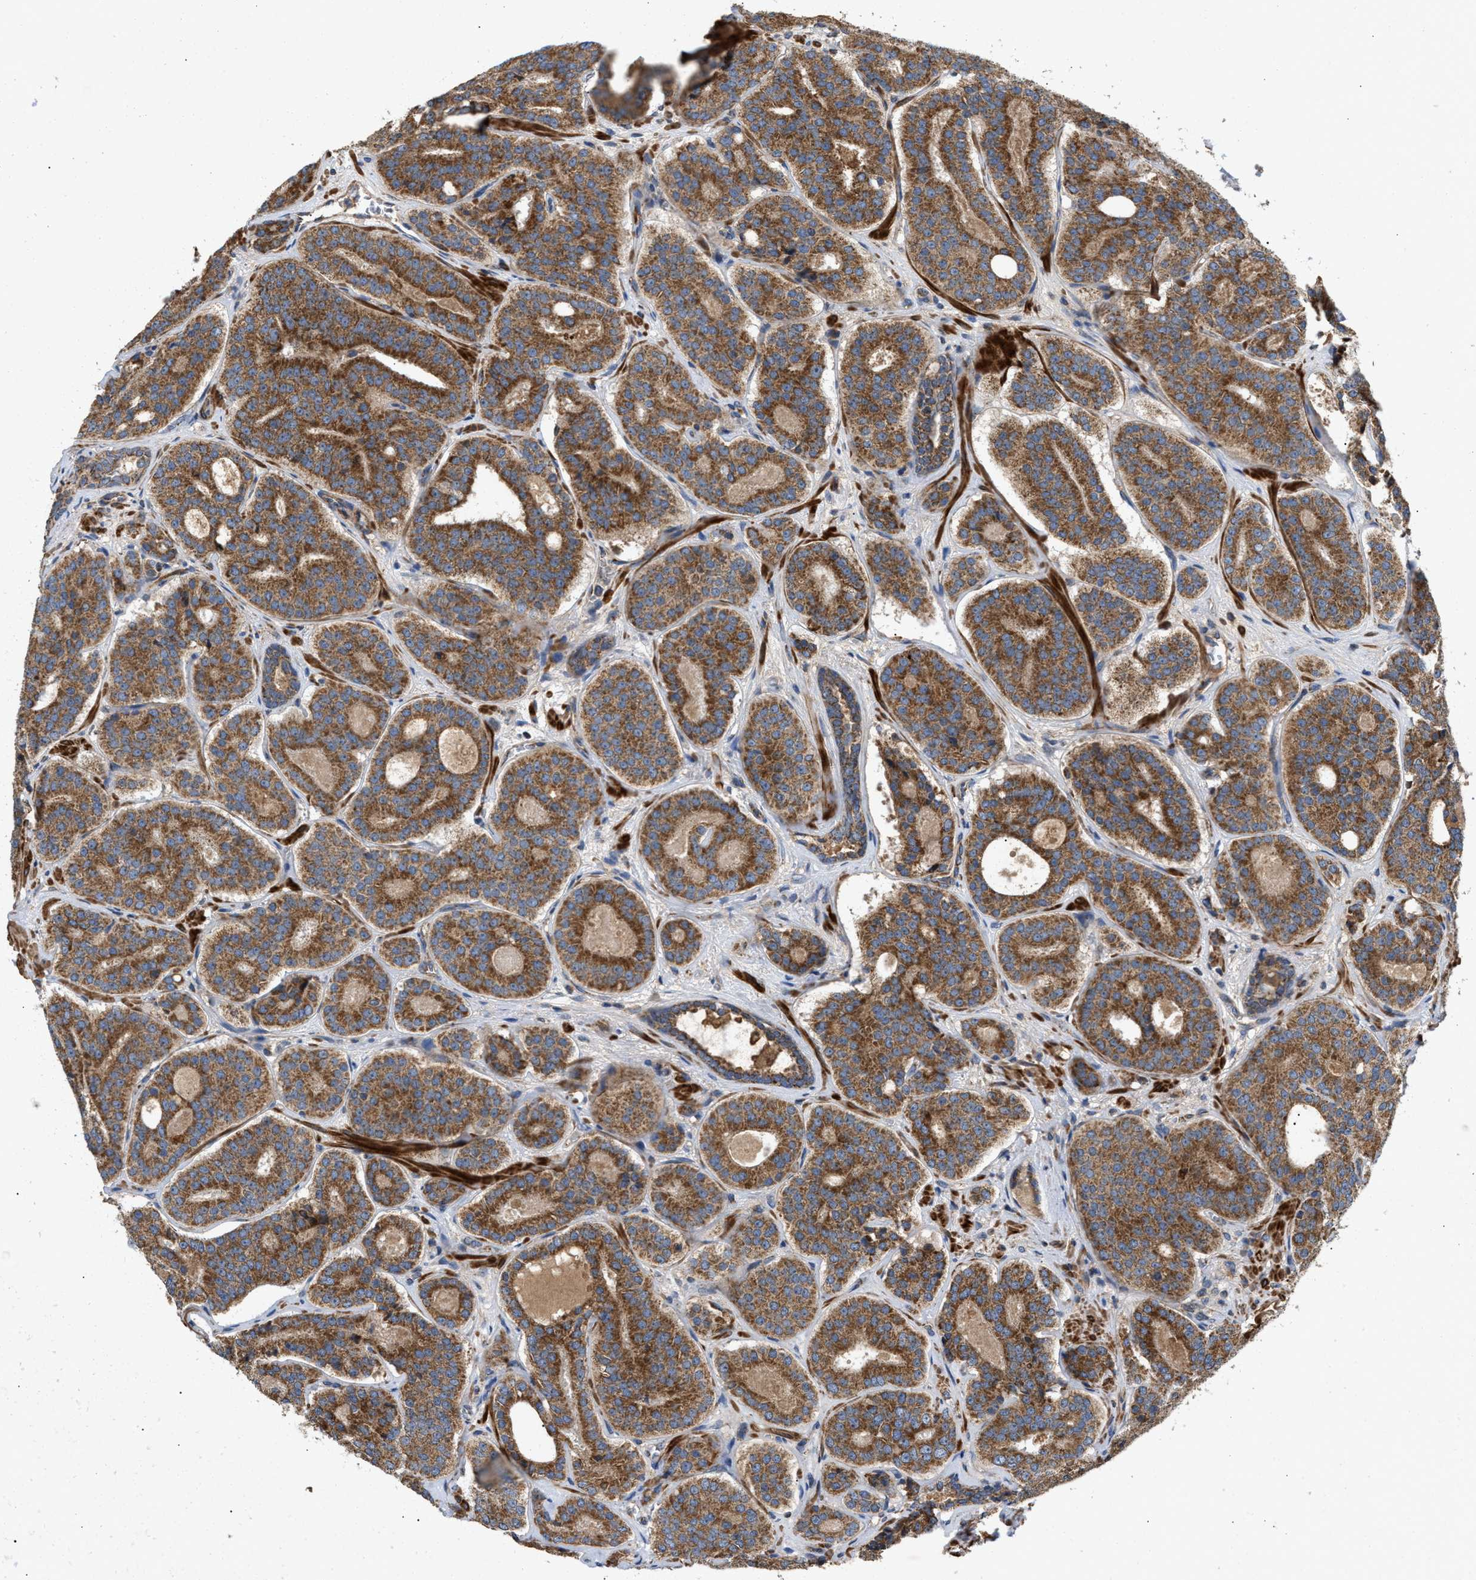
{"staining": {"intensity": "strong", "quantity": ">75%", "location": "cytoplasmic/membranous"}, "tissue": "prostate cancer", "cell_type": "Tumor cells", "image_type": "cancer", "snomed": [{"axis": "morphology", "description": "Adenocarcinoma, High grade"}, {"axis": "topography", "description": "Prostate"}], "caption": "High-power microscopy captured an immunohistochemistry (IHC) image of prostate cancer (adenocarcinoma (high-grade)), revealing strong cytoplasmic/membranous expression in approximately >75% of tumor cells.", "gene": "TACO1", "patient": {"sex": "male", "age": 60}}